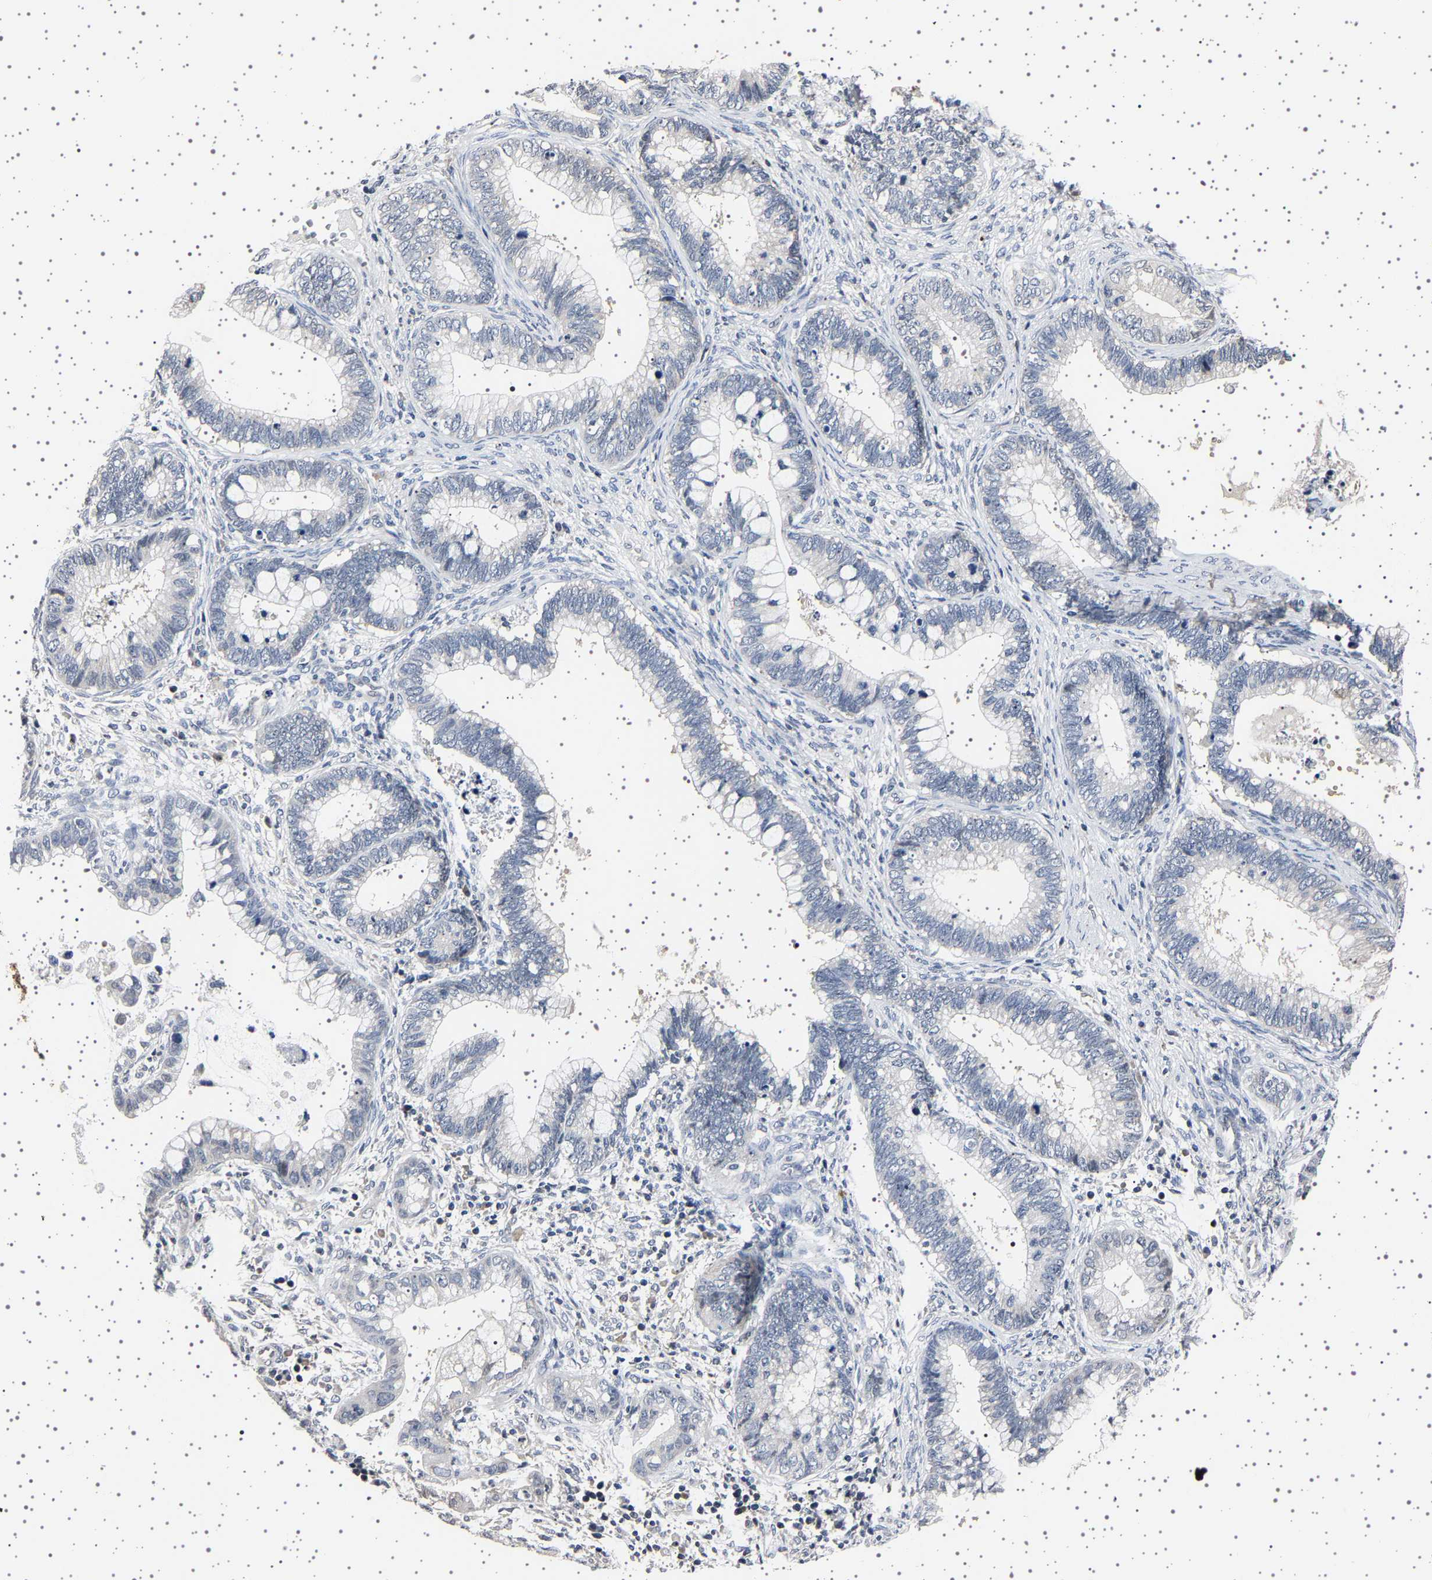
{"staining": {"intensity": "negative", "quantity": "none", "location": "none"}, "tissue": "cervical cancer", "cell_type": "Tumor cells", "image_type": "cancer", "snomed": [{"axis": "morphology", "description": "Adenocarcinoma, NOS"}, {"axis": "topography", "description": "Cervix"}], "caption": "IHC of cervical adenocarcinoma shows no expression in tumor cells.", "gene": "IL10RB", "patient": {"sex": "female", "age": 44}}